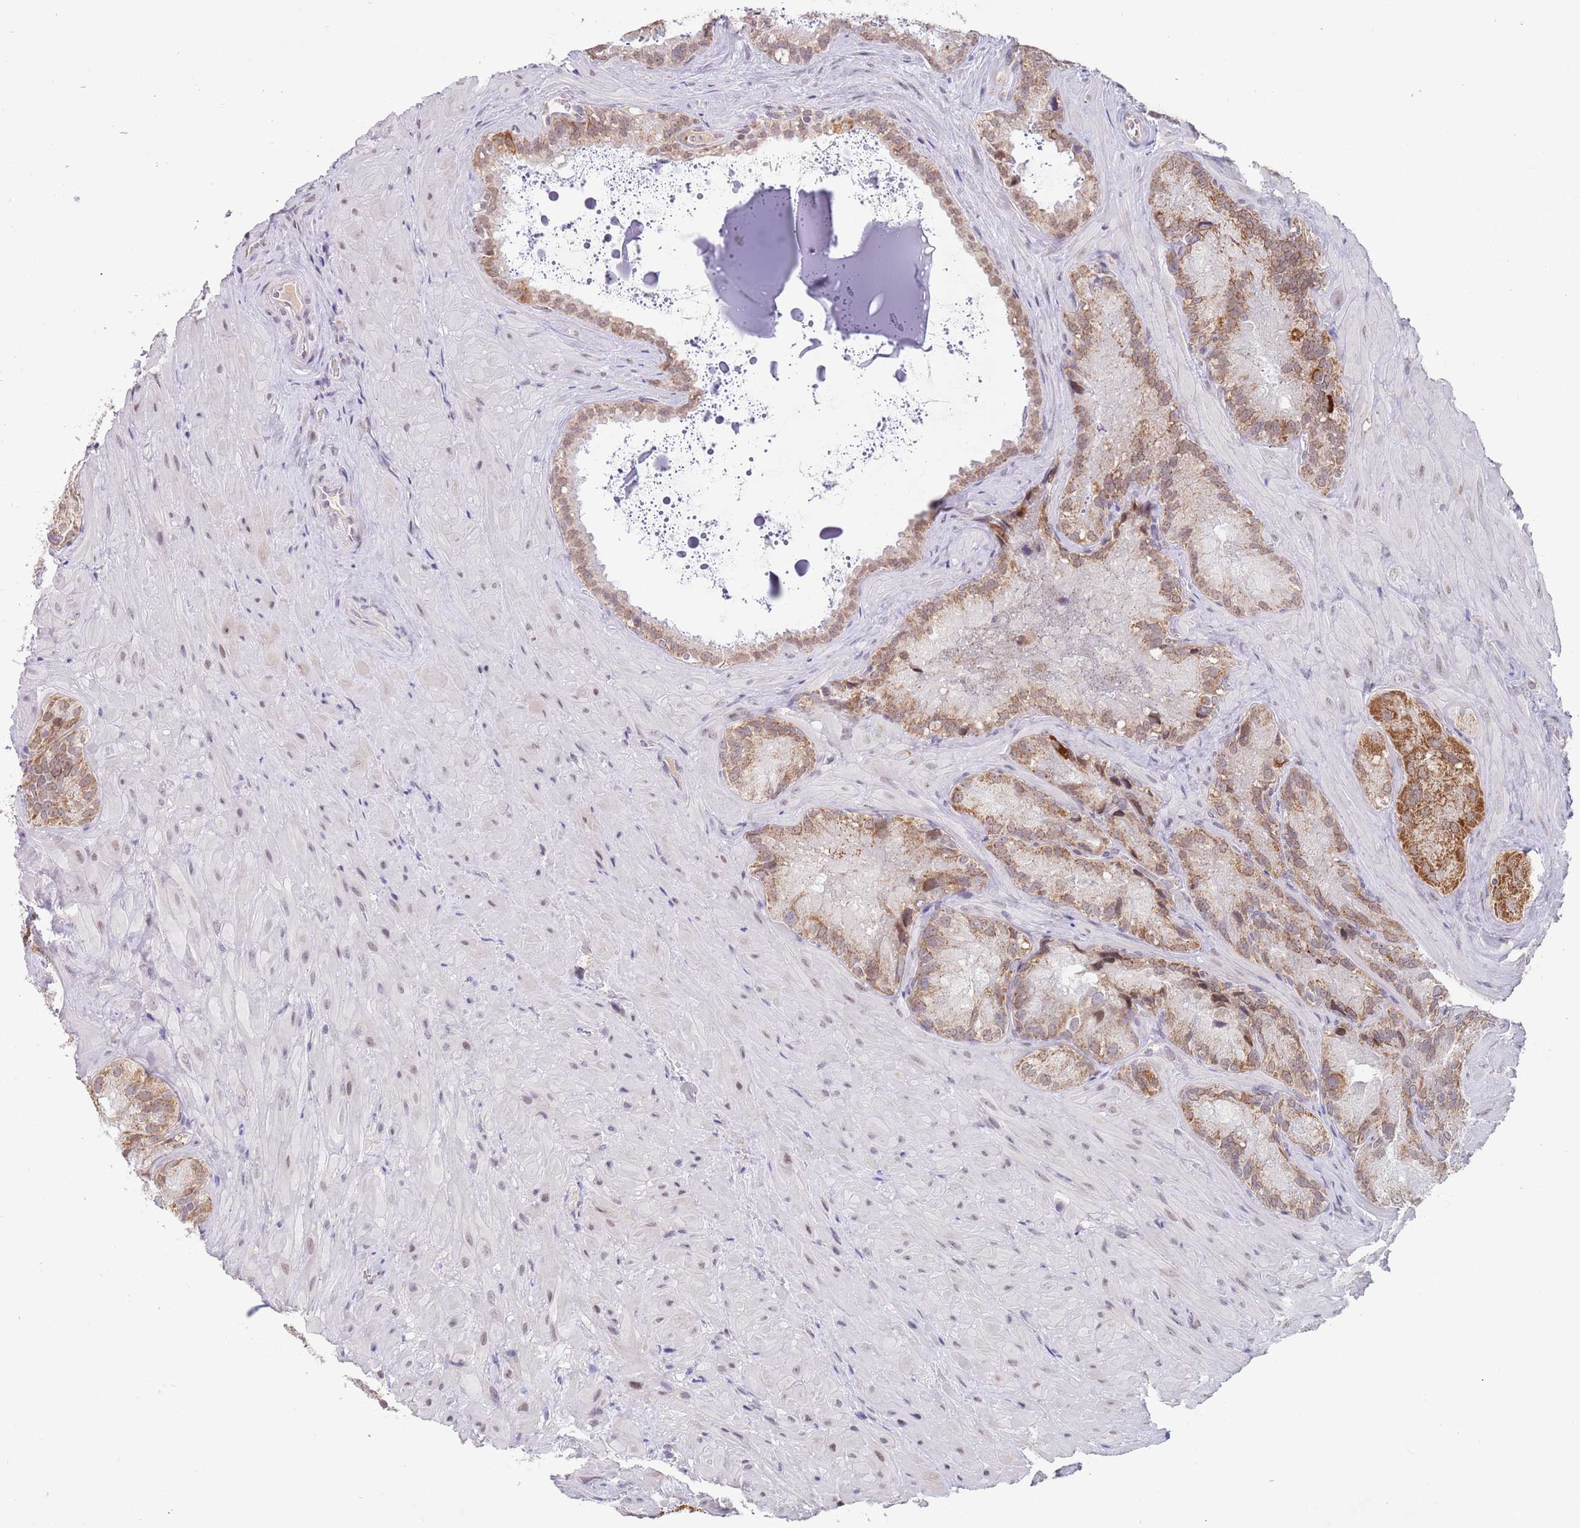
{"staining": {"intensity": "moderate", "quantity": ">75%", "location": "cytoplasmic/membranous,nuclear"}, "tissue": "seminal vesicle", "cell_type": "Glandular cells", "image_type": "normal", "snomed": [{"axis": "morphology", "description": "Normal tissue, NOS"}, {"axis": "topography", "description": "Seminal veicle"}], "caption": "Glandular cells demonstrate medium levels of moderate cytoplasmic/membranous,nuclear expression in approximately >75% of cells in unremarkable seminal vesicle.", "gene": "TIMM13", "patient": {"sex": "male", "age": 62}}